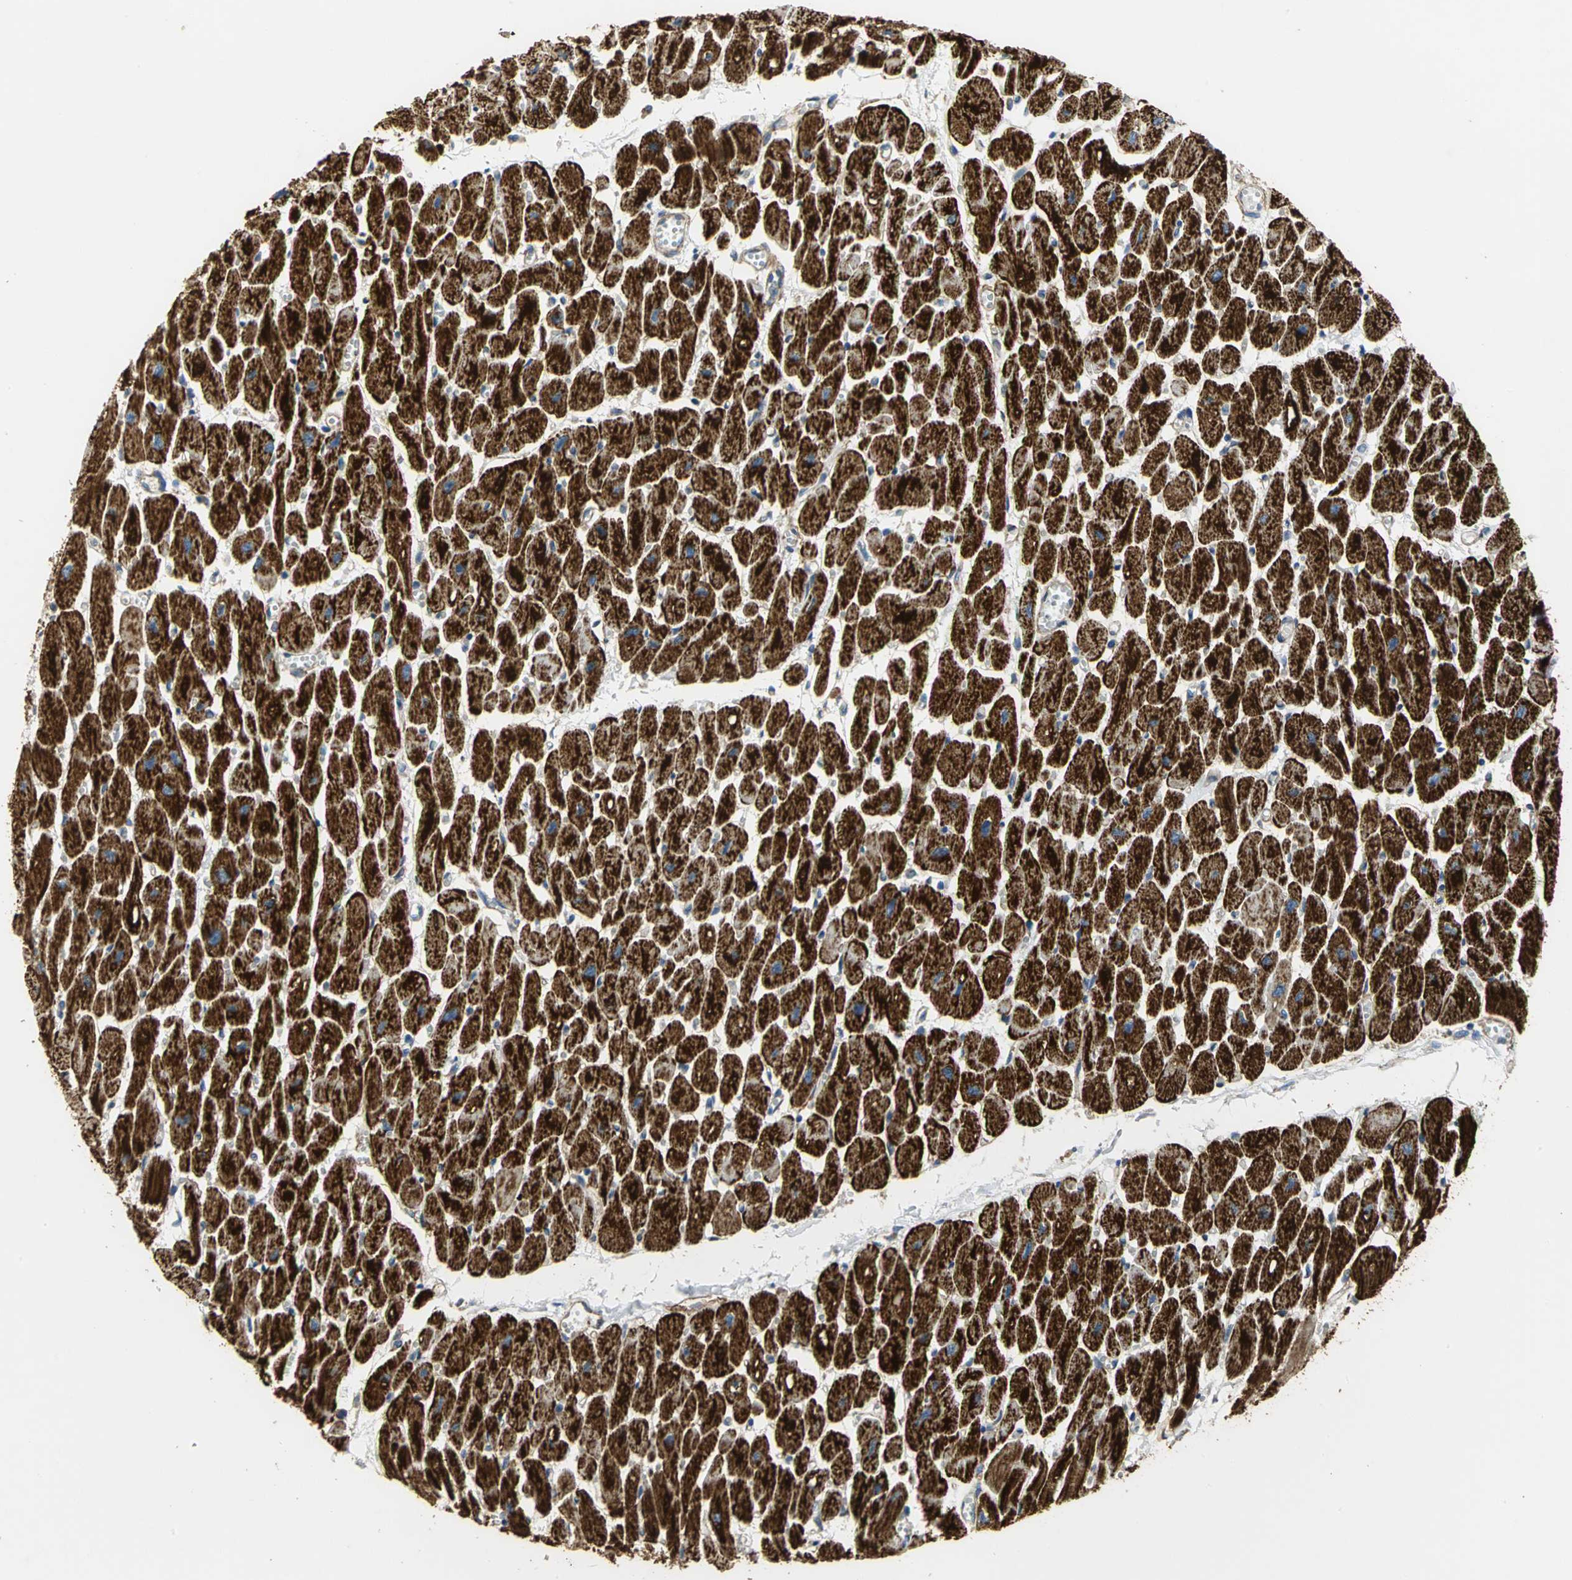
{"staining": {"intensity": "strong", "quantity": ">75%", "location": "cytoplasmic/membranous"}, "tissue": "heart muscle", "cell_type": "Cardiomyocytes", "image_type": "normal", "snomed": [{"axis": "morphology", "description": "Normal tissue, NOS"}, {"axis": "topography", "description": "Heart"}], "caption": "About >75% of cardiomyocytes in unremarkable human heart muscle show strong cytoplasmic/membranous protein positivity as visualized by brown immunohistochemical staining.", "gene": "NDUFB5", "patient": {"sex": "female", "age": 54}}